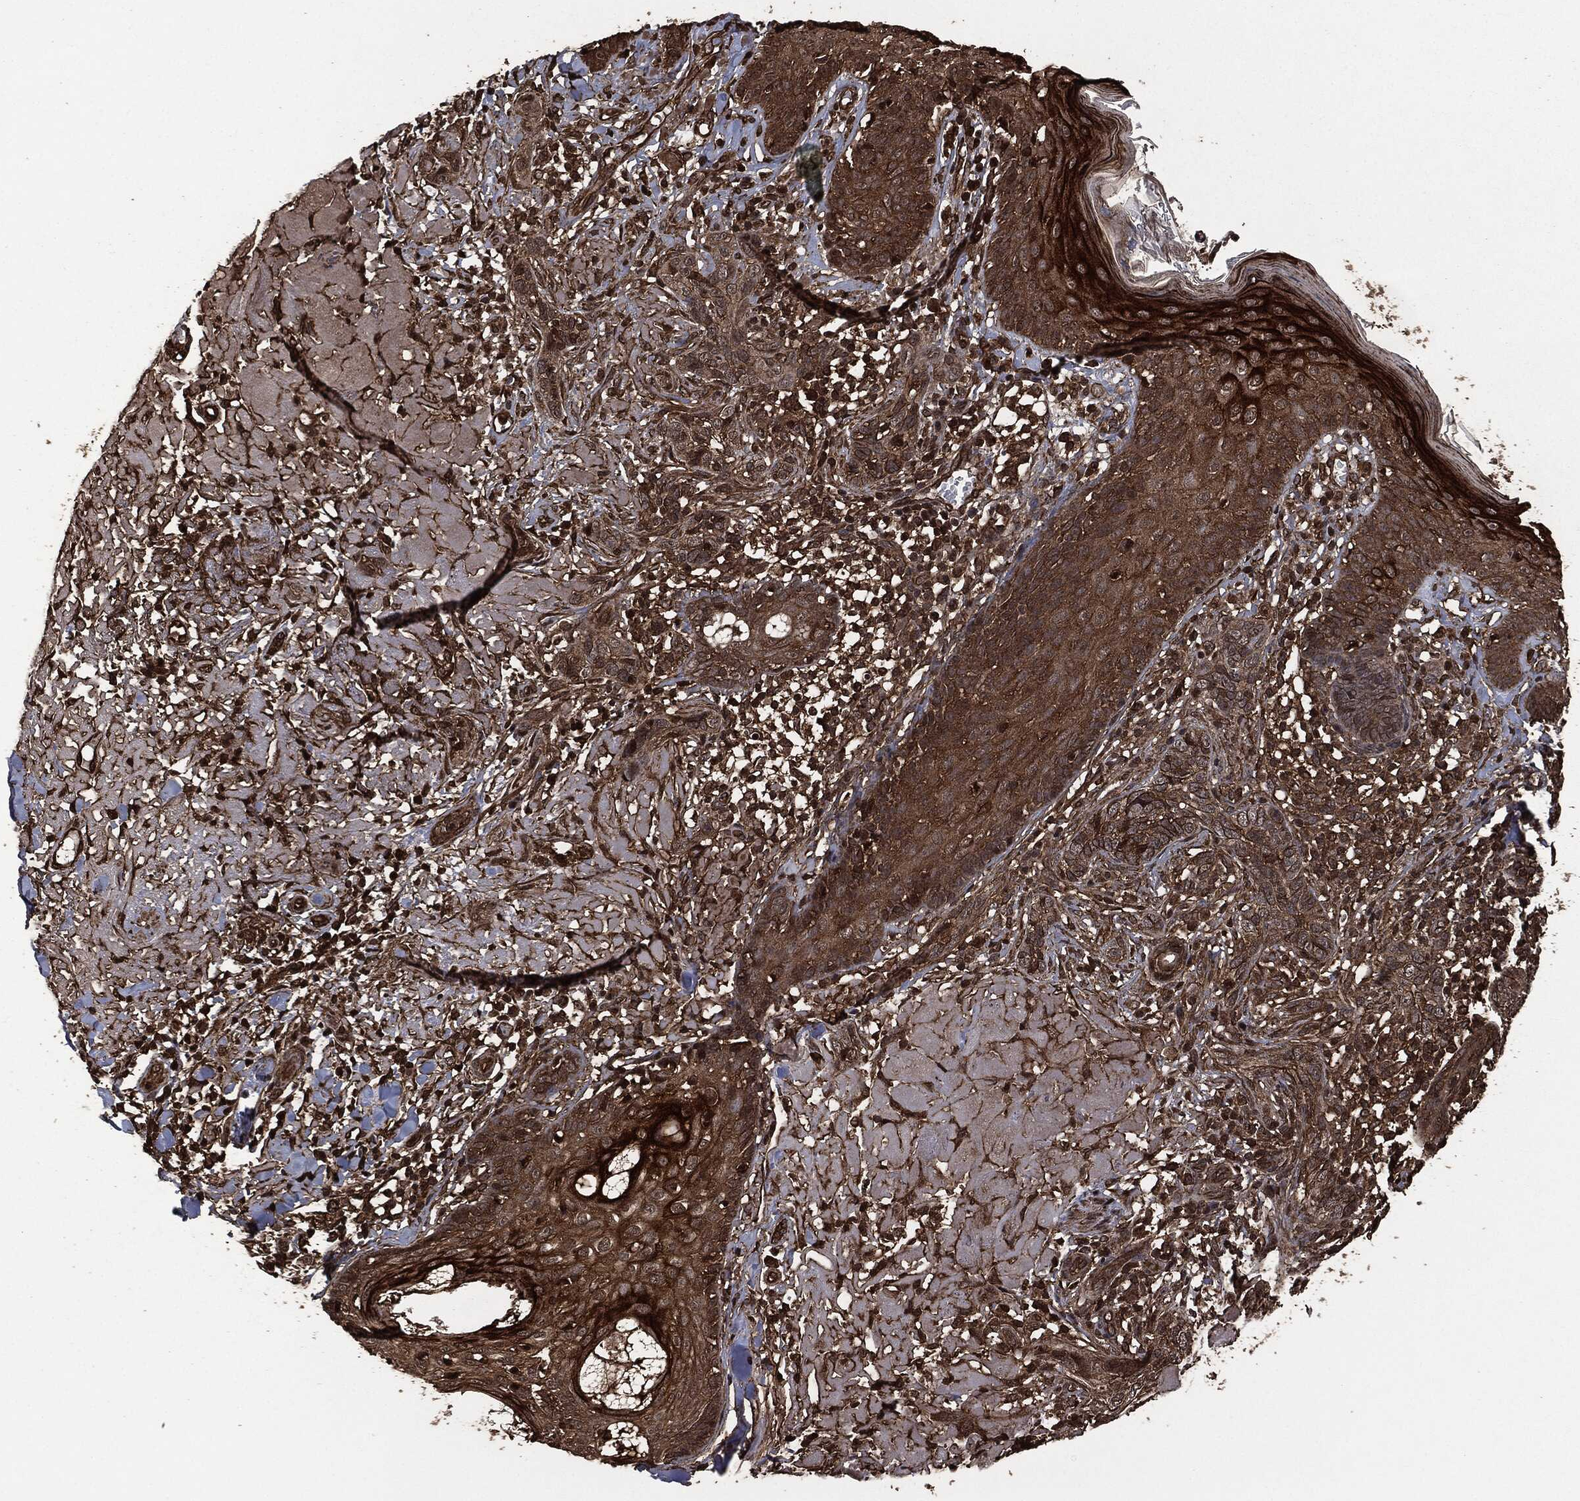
{"staining": {"intensity": "moderate", "quantity": ">75%", "location": "cytoplasmic/membranous"}, "tissue": "skin cancer", "cell_type": "Tumor cells", "image_type": "cancer", "snomed": [{"axis": "morphology", "description": "Basal cell carcinoma"}, {"axis": "topography", "description": "Skin"}], "caption": "Skin cancer stained with immunohistochemistry (IHC) shows moderate cytoplasmic/membranous positivity in approximately >75% of tumor cells. (DAB IHC, brown staining for protein, blue staining for nuclei).", "gene": "HRAS", "patient": {"sex": "male", "age": 91}}